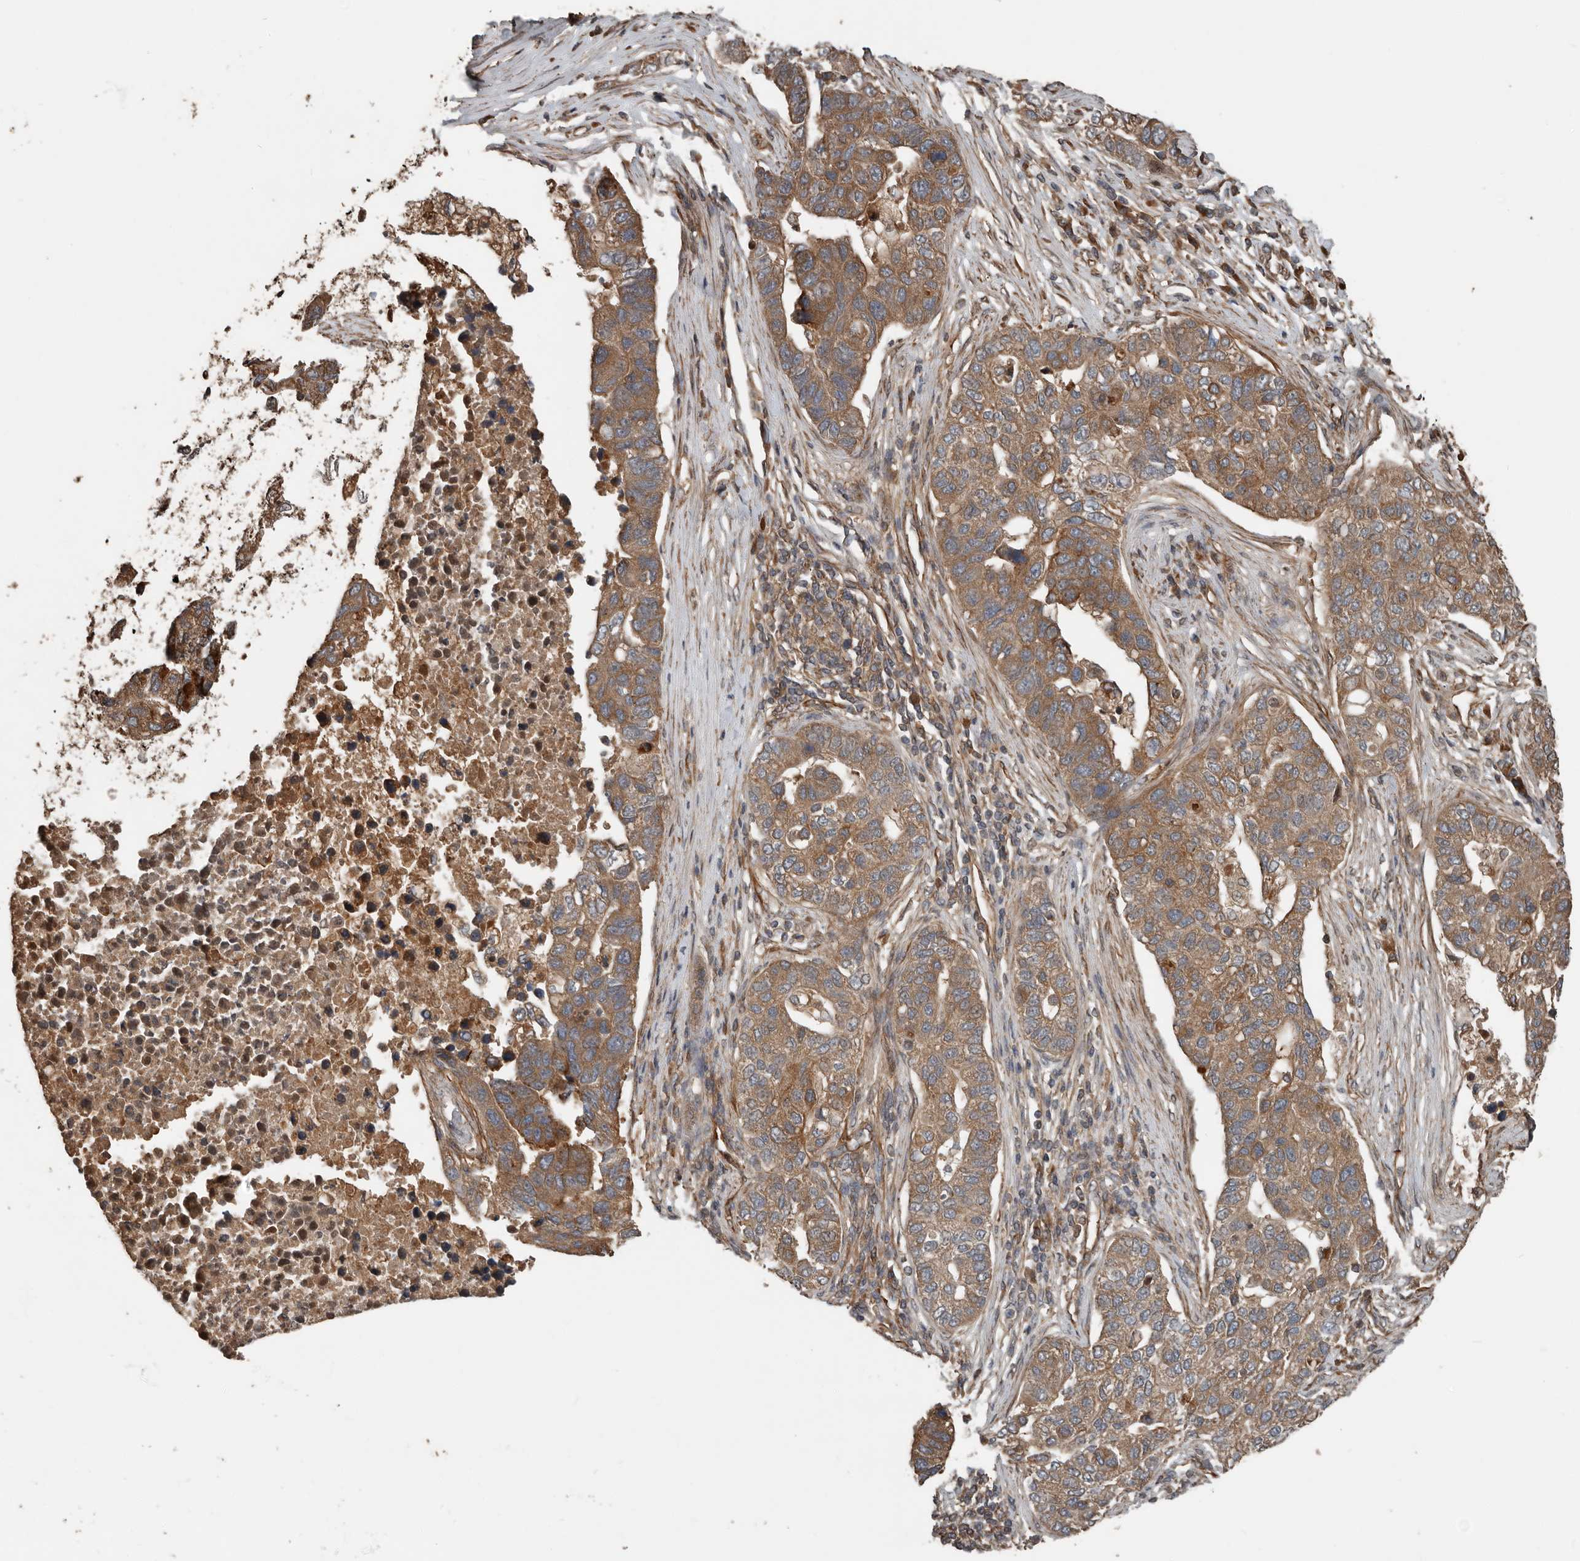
{"staining": {"intensity": "moderate", "quantity": ">75%", "location": "cytoplasmic/membranous"}, "tissue": "pancreatic cancer", "cell_type": "Tumor cells", "image_type": "cancer", "snomed": [{"axis": "morphology", "description": "Adenocarcinoma, NOS"}, {"axis": "topography", "description": "Pancreas"}], "caption": "An image showing moderate cytoplasmic/membranous staining in approximately >75% of tumor cells in pancreatic cancer, as visualized by brown immunohistochemical staining.", "gene": "YOD1", "patient": {"sex": "female", "age": 61}}